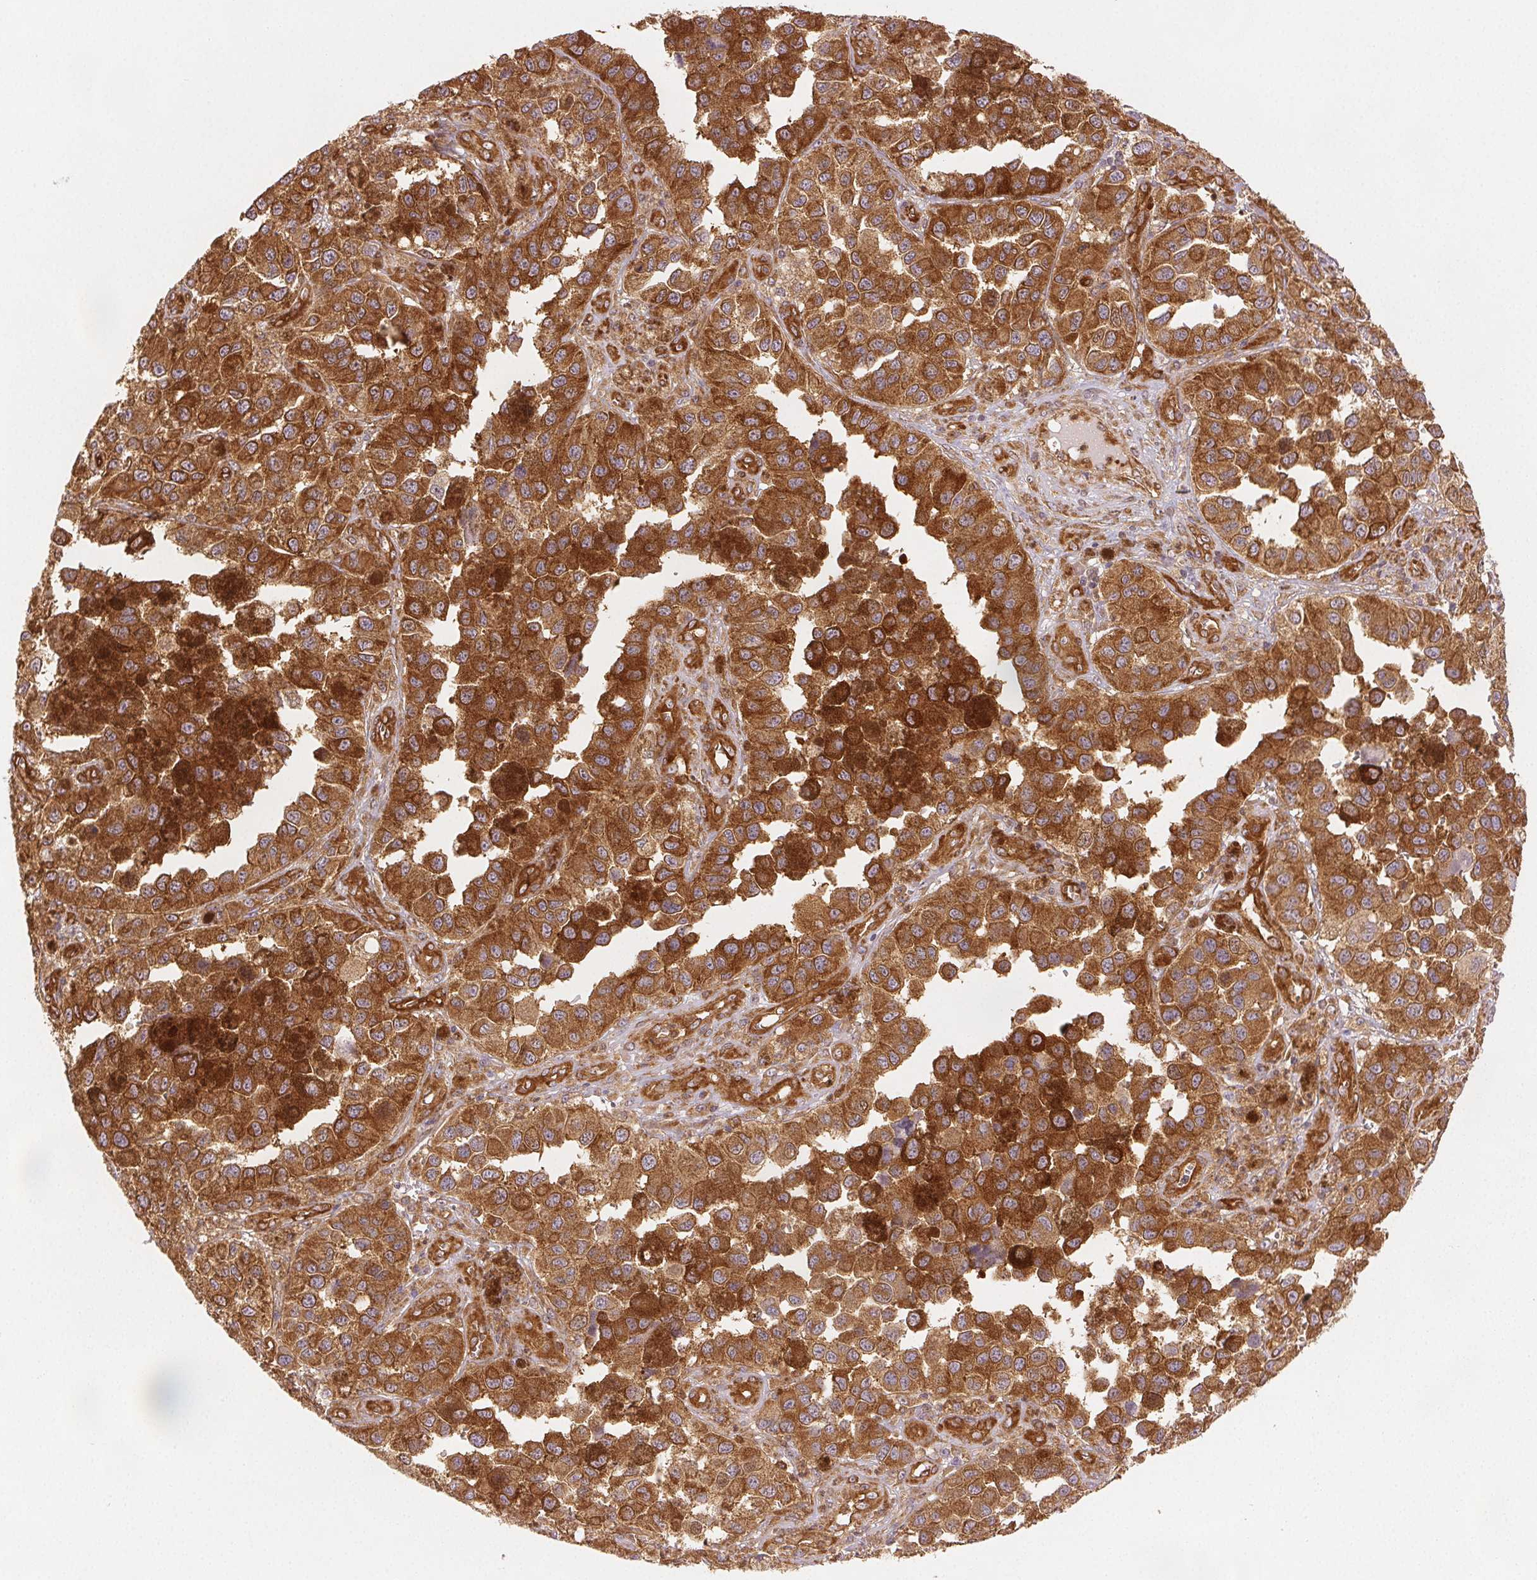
{"staining": {"intensity": "strong", "quantity": ">75%", "location": "cytoplasmic/membranous"}, "tissue": "melanoma", "cell_type": "Tumor cells", "image_type": "cancer", "snomed": [{"axis": "morphology", "description": "Malignant melanoma, NOS"}, {"axis": "topography", "description": "Skin"}], "caption": "A brown stain highlights strong cytoplasmic/membranous positivity of a protein in malignant melanoma tumor cells.", "gene": "DIAPH2", "patient": {"sex": "female", "age": 58}}